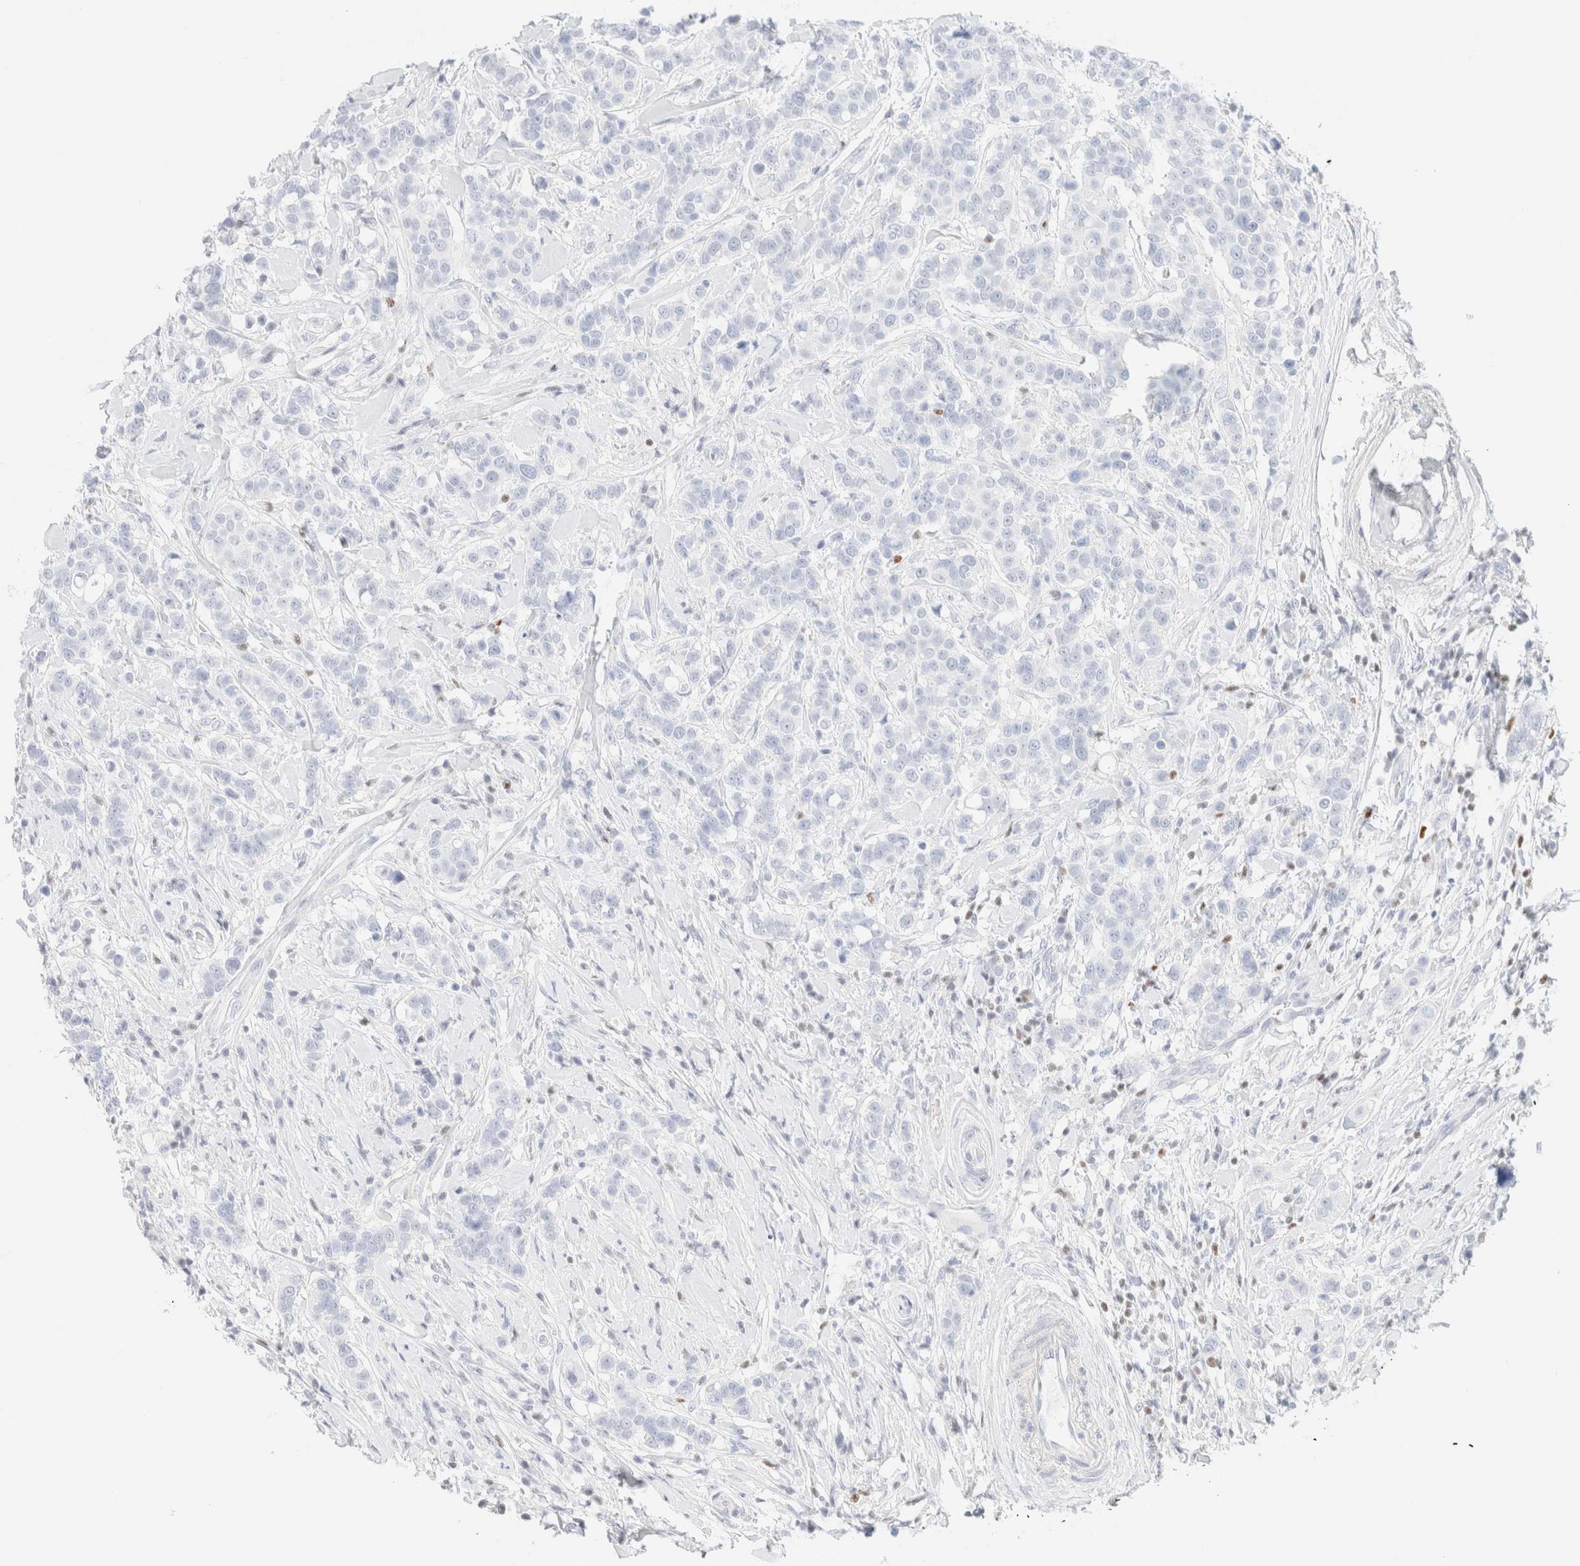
{"staining": {"intensity": "negative", "quantity": "none", "location": "none"}, "tissue": "breast cancer", "cell_type": "Tumor cells", "image_type": "cancer", "snomed": [{"axis": "morphology", "description": "Duct carcinoma"}, {"axis": "topography", "description": "Breast"}], "caption": "This is an immunohistochemistry (IHC) micrograph of breast cancer. There is no staining in tumor cells.", "gene": "IKZF3", "patient": {"sex": "female", "age": 27}}